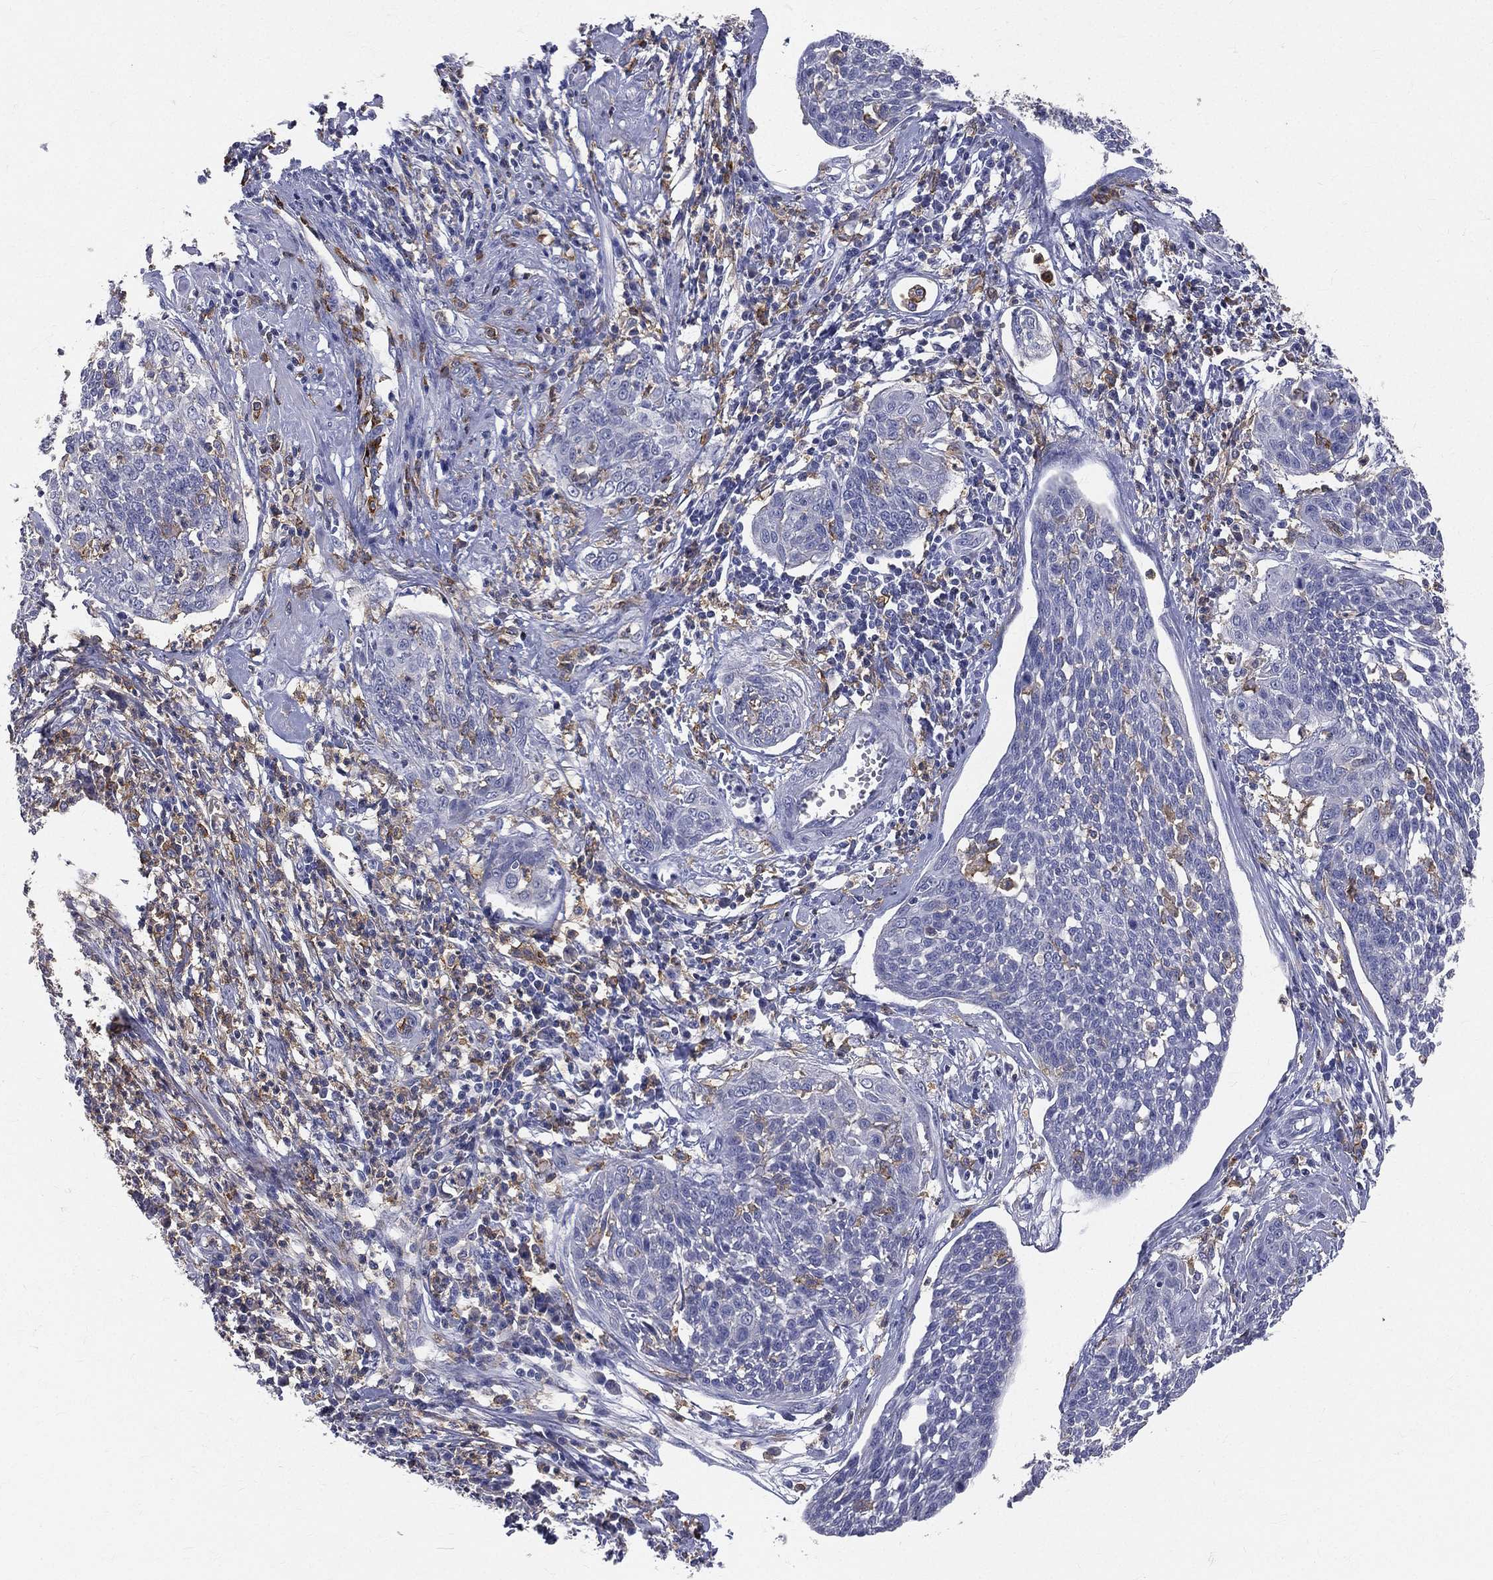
{"staining": {"intensity": "negative", "quantity": "none", "location": "none"}, "tissue": "cervical cancer", "cell_type": "Tumor cells", "image_type": "cancer", "snomed": [{"axis": "morphology", "description": "Squamous cell carcinoma, NOS"}, {"axis": "topography", "description": "Cervix"}], "caption": "Cervical cancer was stained to show a protein in brown. There is no significant positivity in tumor cells.", "gene": "CD33", "patient": {"sex": "female", "age": 34}}